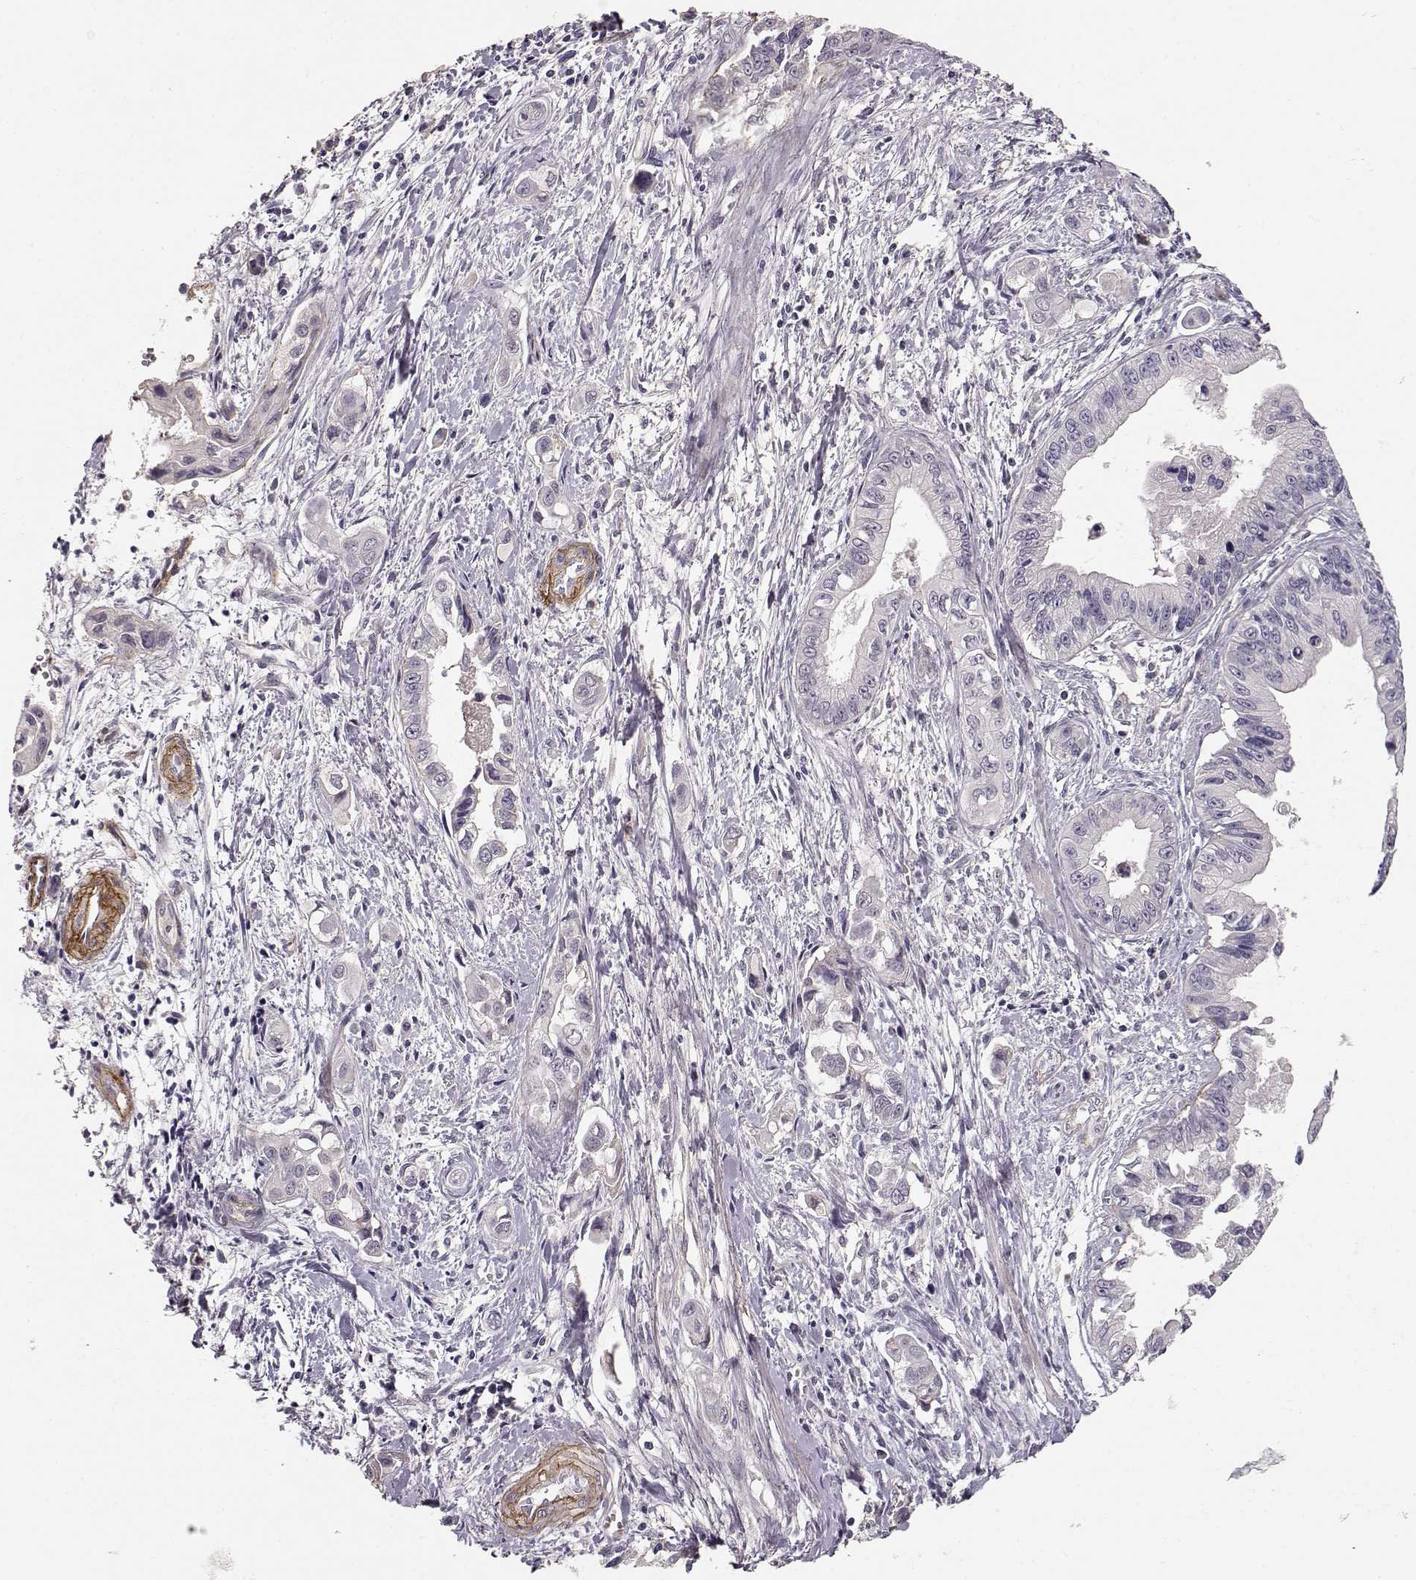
{"staining": {"intensity": "negative", "quantity": "none", "location": "none"}, "tissue": "pancreatic cancer", "cell_type": "Tumor cells", "image_type": "cancer", "snomed": [{"axis": "morphology", "description": "Adenocarcinoma, NOS"}, {"axis": "topography", "description": "Pancreas"}], "caption": "An image of human pancreatic cancer (adenocarcinoma) is negative for staining in tumor cells. (Stains: DAB immunohistochemistry with hematoxylin counter stain, Microscopy: brightfield microscopy at high magnification).", "gene": "LAMA5", "patient": {"sex": "male", "age": 60}}